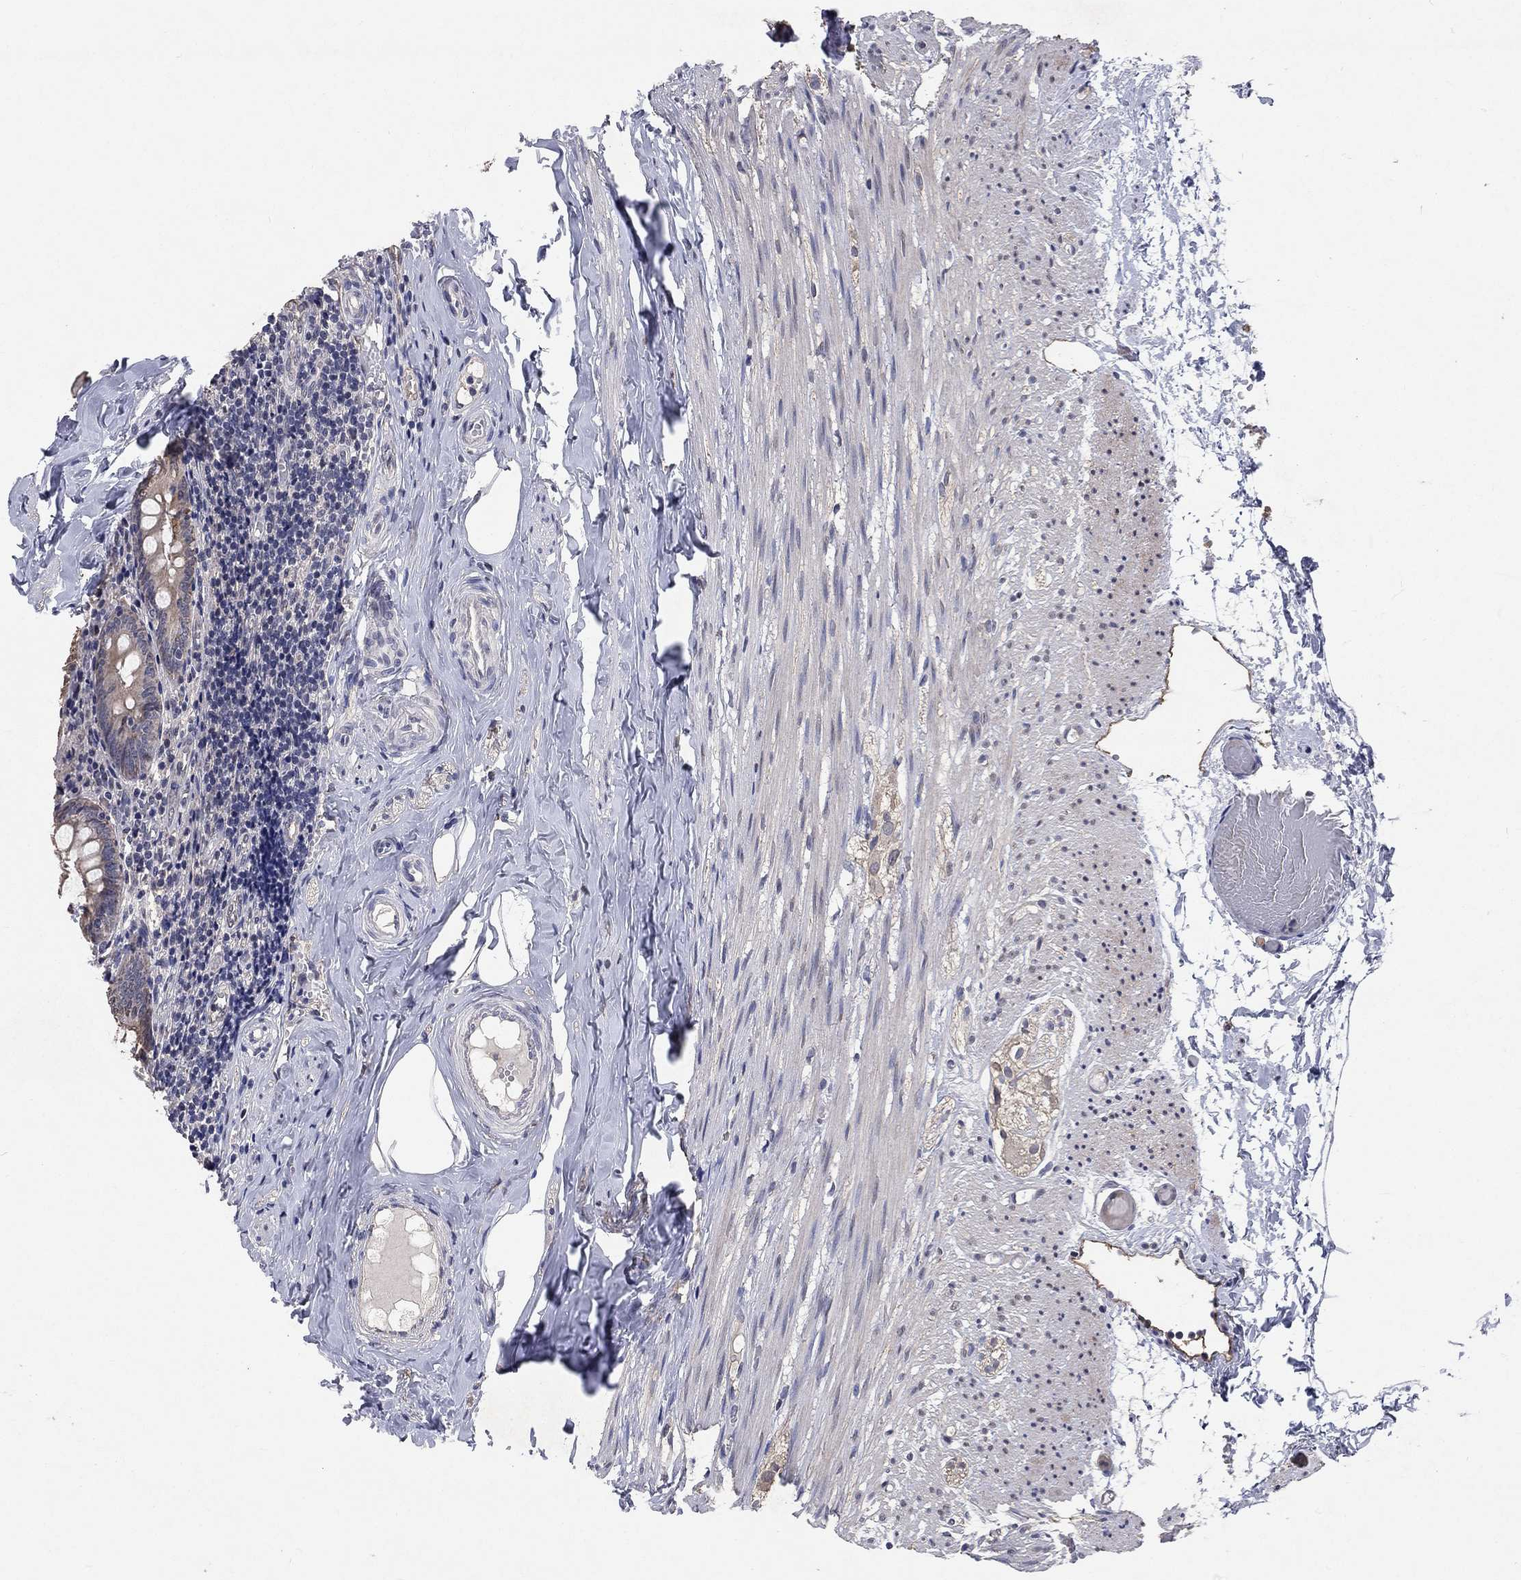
{"staining": {"intensity": "moderate", "quantity": "<25%", "location": "cytoplasmic/membranous"}, "tissue": "appendix", "cell_type": "Glandular cells", "image_type": "normal", "snomed": [{"axis": "morphology", "description": "Normal tissue, NOS"}, {"axis": "topography", "description": "Appendix"}], "caption": "Human appendix stained for a protein (brown) reveals moderate cytoplasmic/membranous positive staining in about <25% of glandular cells.", "gene": "CHST5", "patient": {"sex": "female", "age": 23}}